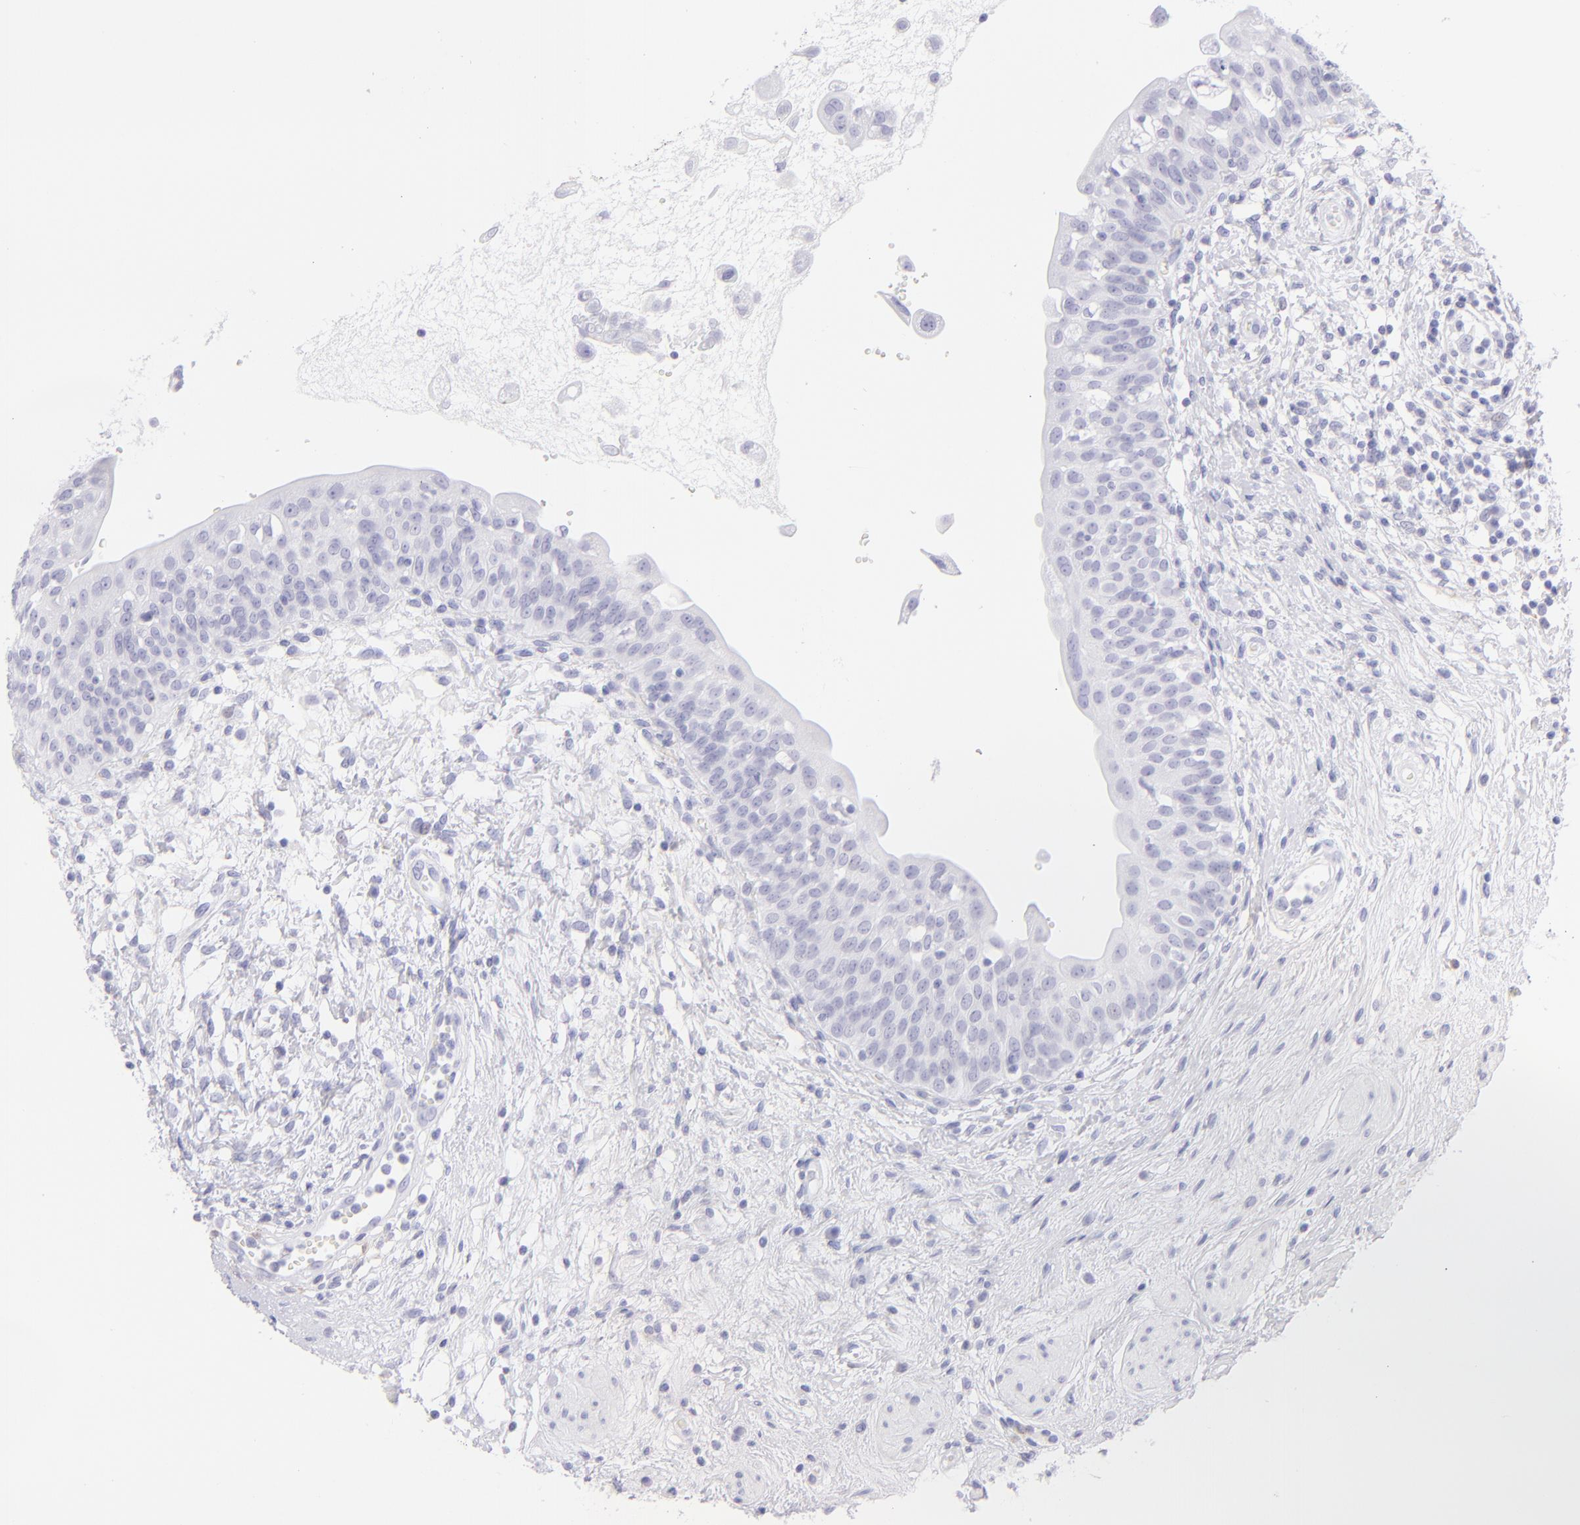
{"staining": {"intensity": "negative", "quantity": "none", "location": "none"}, "tissue": "urinary bladder", "cell_type": "Urothelial cells", "image_type": "normal", "snomed": [{"axis": "morphology", "description": "Normal tissue, NOS"}, {"axis": "topography", "description": "Urinary bladder"}], "caption": "The image displays no significant staining in urothelial cells of urinary bladder. Nuclei are stained in blue.", "gene": "CD72", "patient": {"sex": "female", "age": 55}}